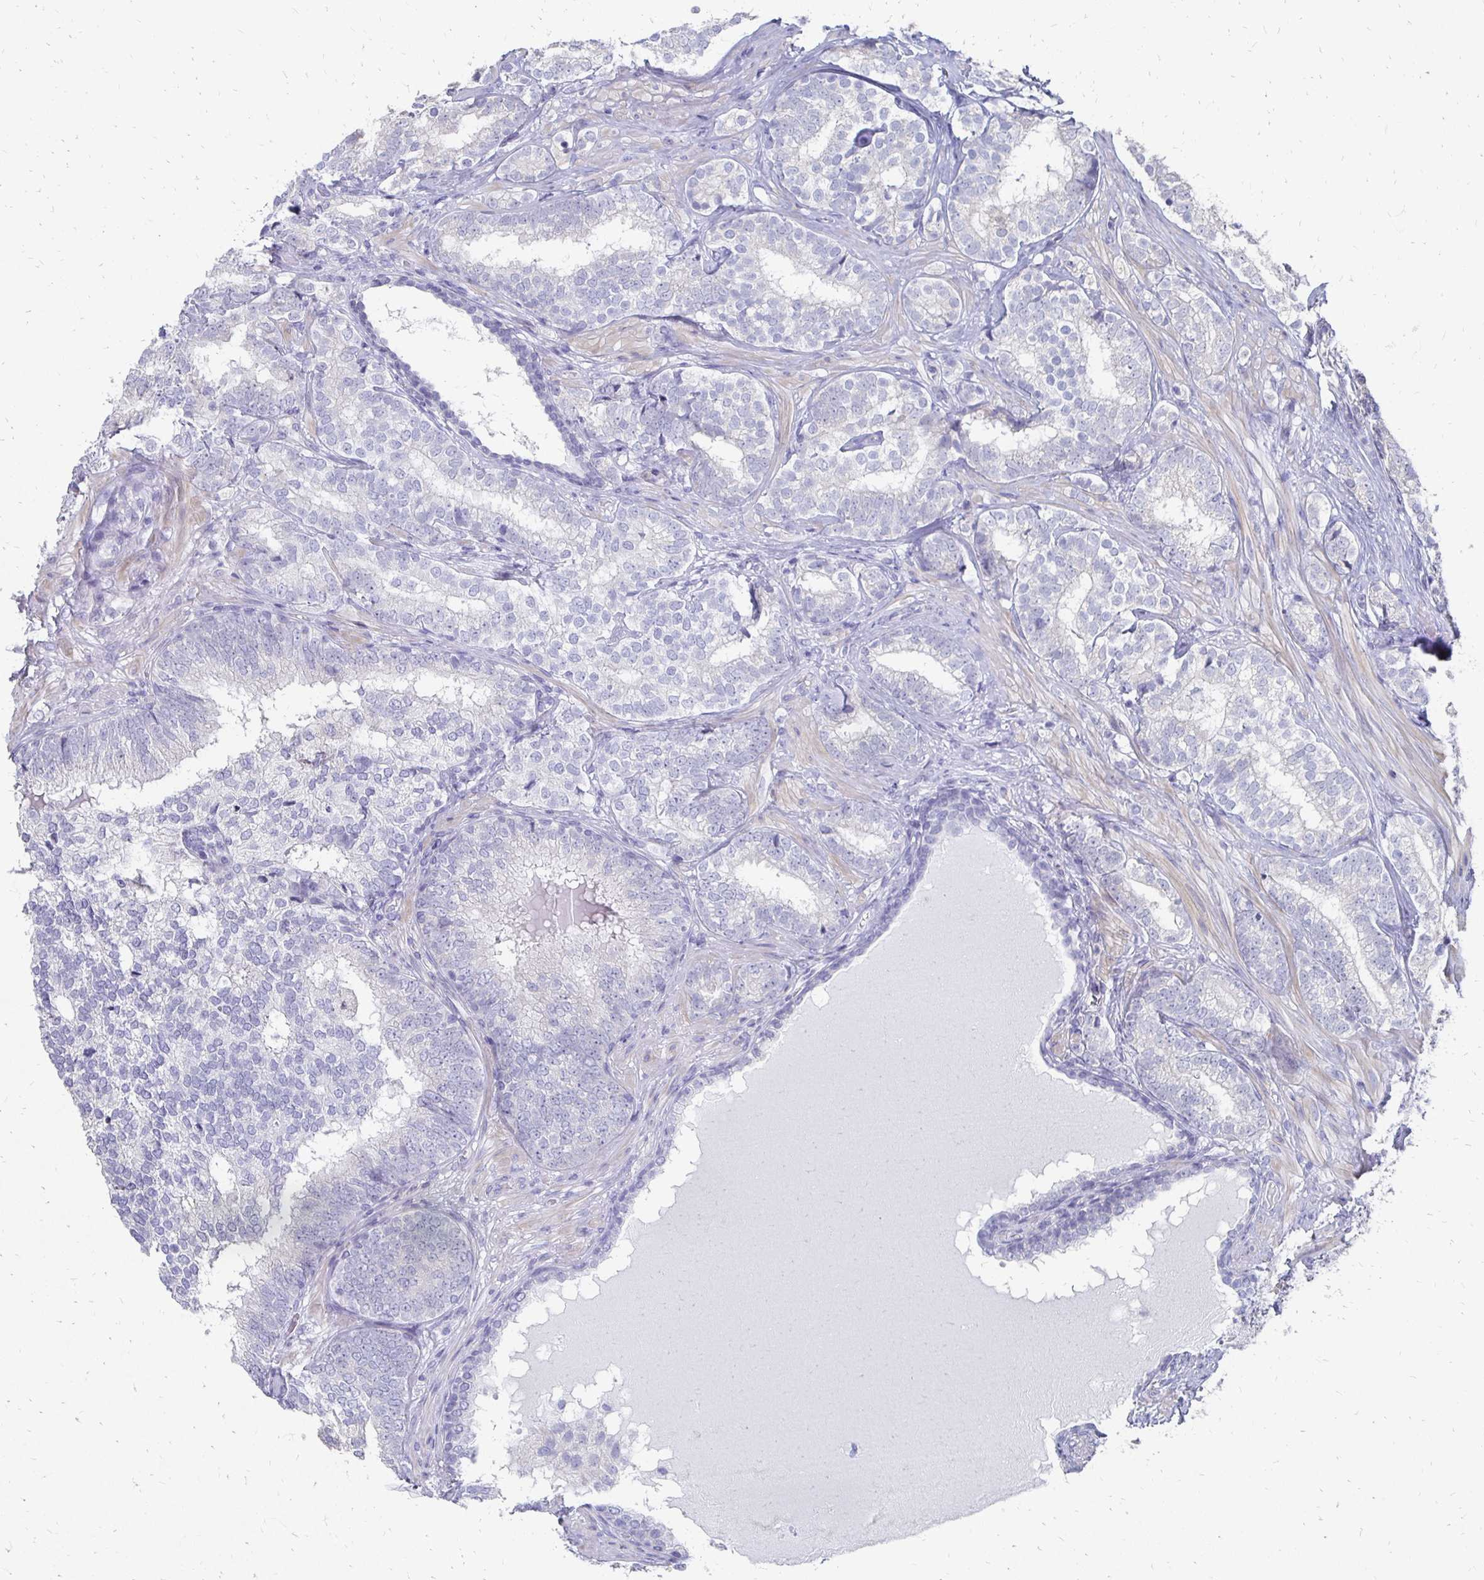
{"staining": {"intensity": "negative", "quantity": "none", "location": "none"}, "tissue": "prostate cancer", "cell_type": "Tumor cells", "image_type": "cancer", "snomed": [{"axis": "morphology", "description": "Adenocarcinoma, High grade"}, {"axis": "topography", "description": "Prostate"}], "caption": "Image shows no protein positivity in tumor cells of prostate cancer tissue.", "gene": "SYCP3", "patient": {"sex": "male", "age": 72}}